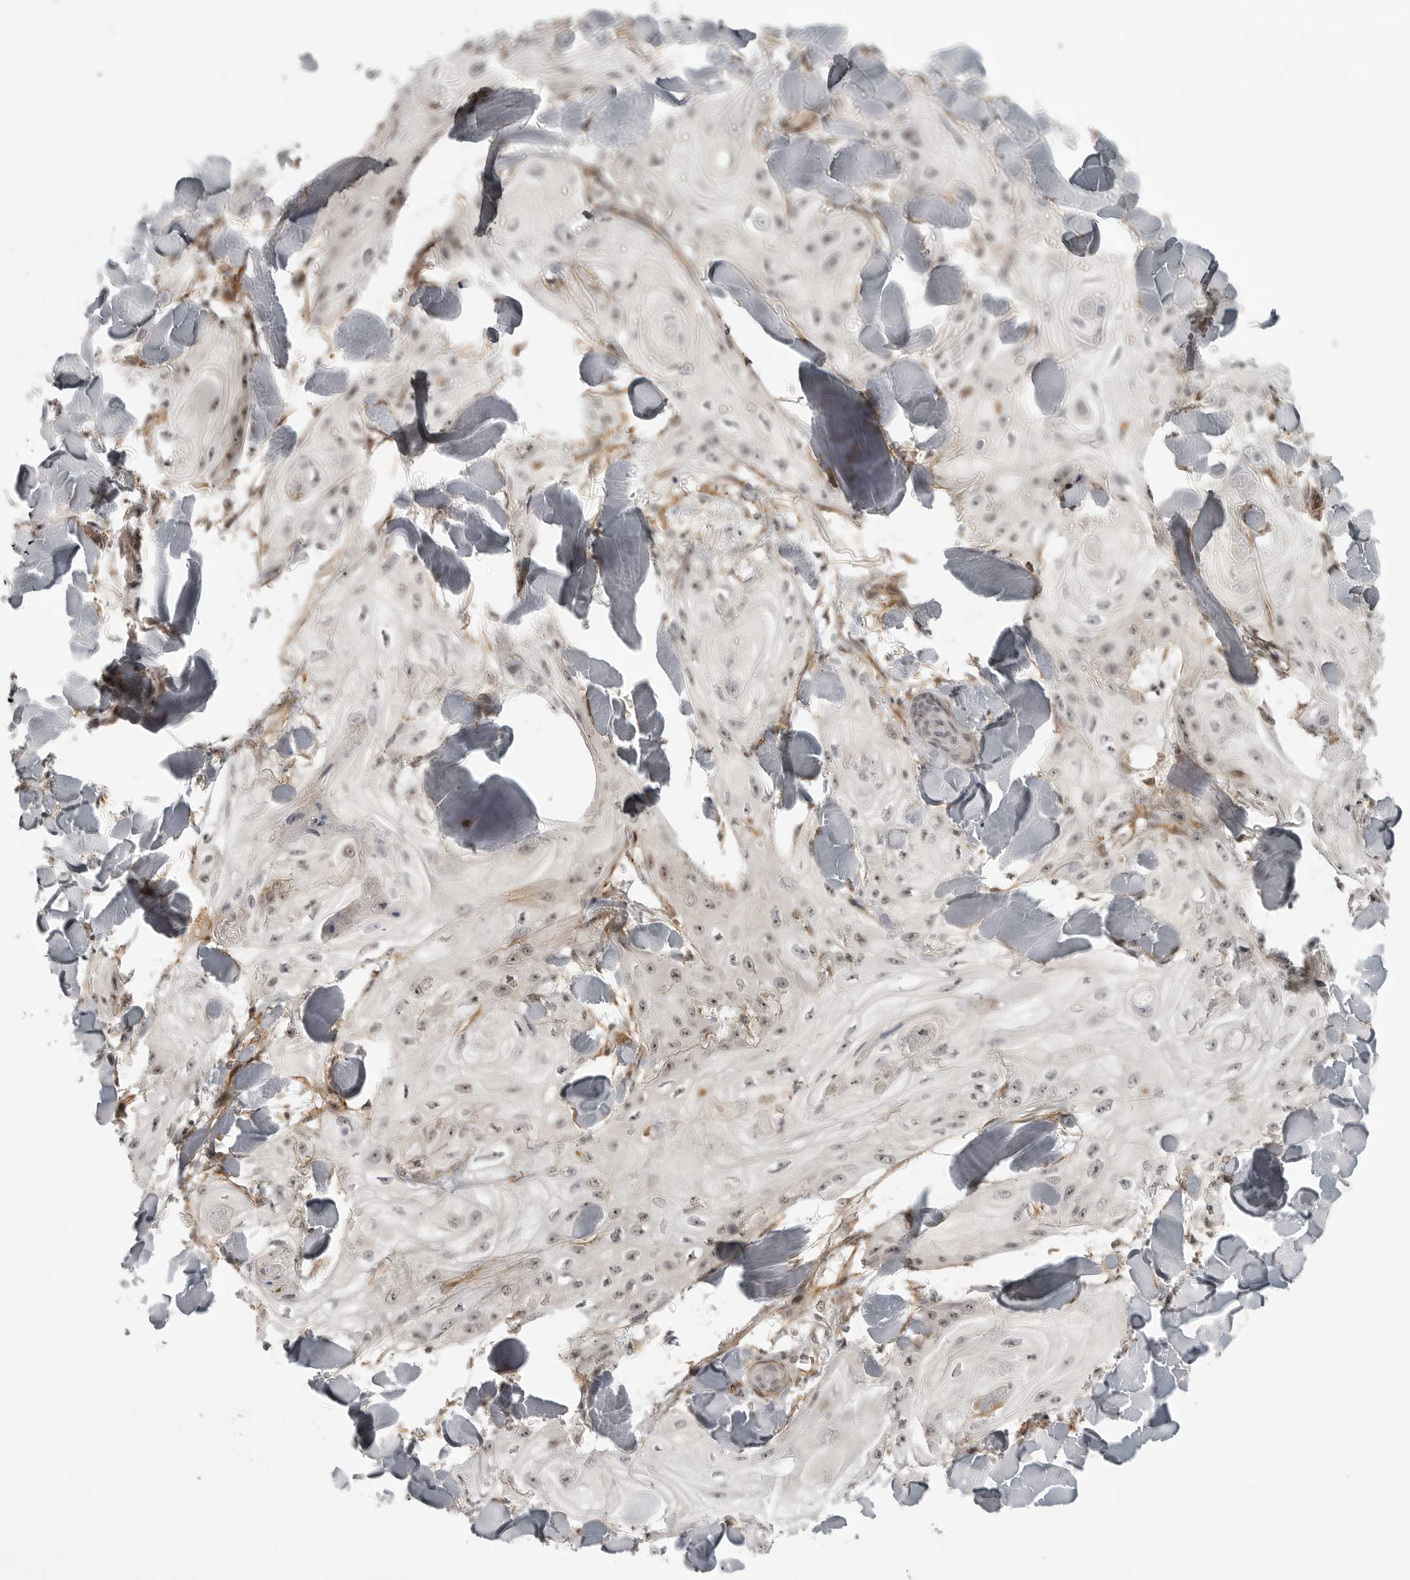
{"staining": {"intensity": "moderate", "quantity": "<25%", "location": "cytoplasmic/membranous,nuclear"}, "tissue": "skin cancer", "cell_type": "Tumor cells", "image_type": "cancer", "snomed": [{"axis": "morphology", "description": "Squamous cell carcinoma, NOS"}, {"axis": "topography", "description": "Skin"}], "caption": "Skin cancer (squamous cell carcinoma) stained for a protein demonstrates moderate cytoplasmic/membranous and nuclear positivity in tumor cells.", "gene": "TUT4", "patient": {"sex": "male", "age": 74}}